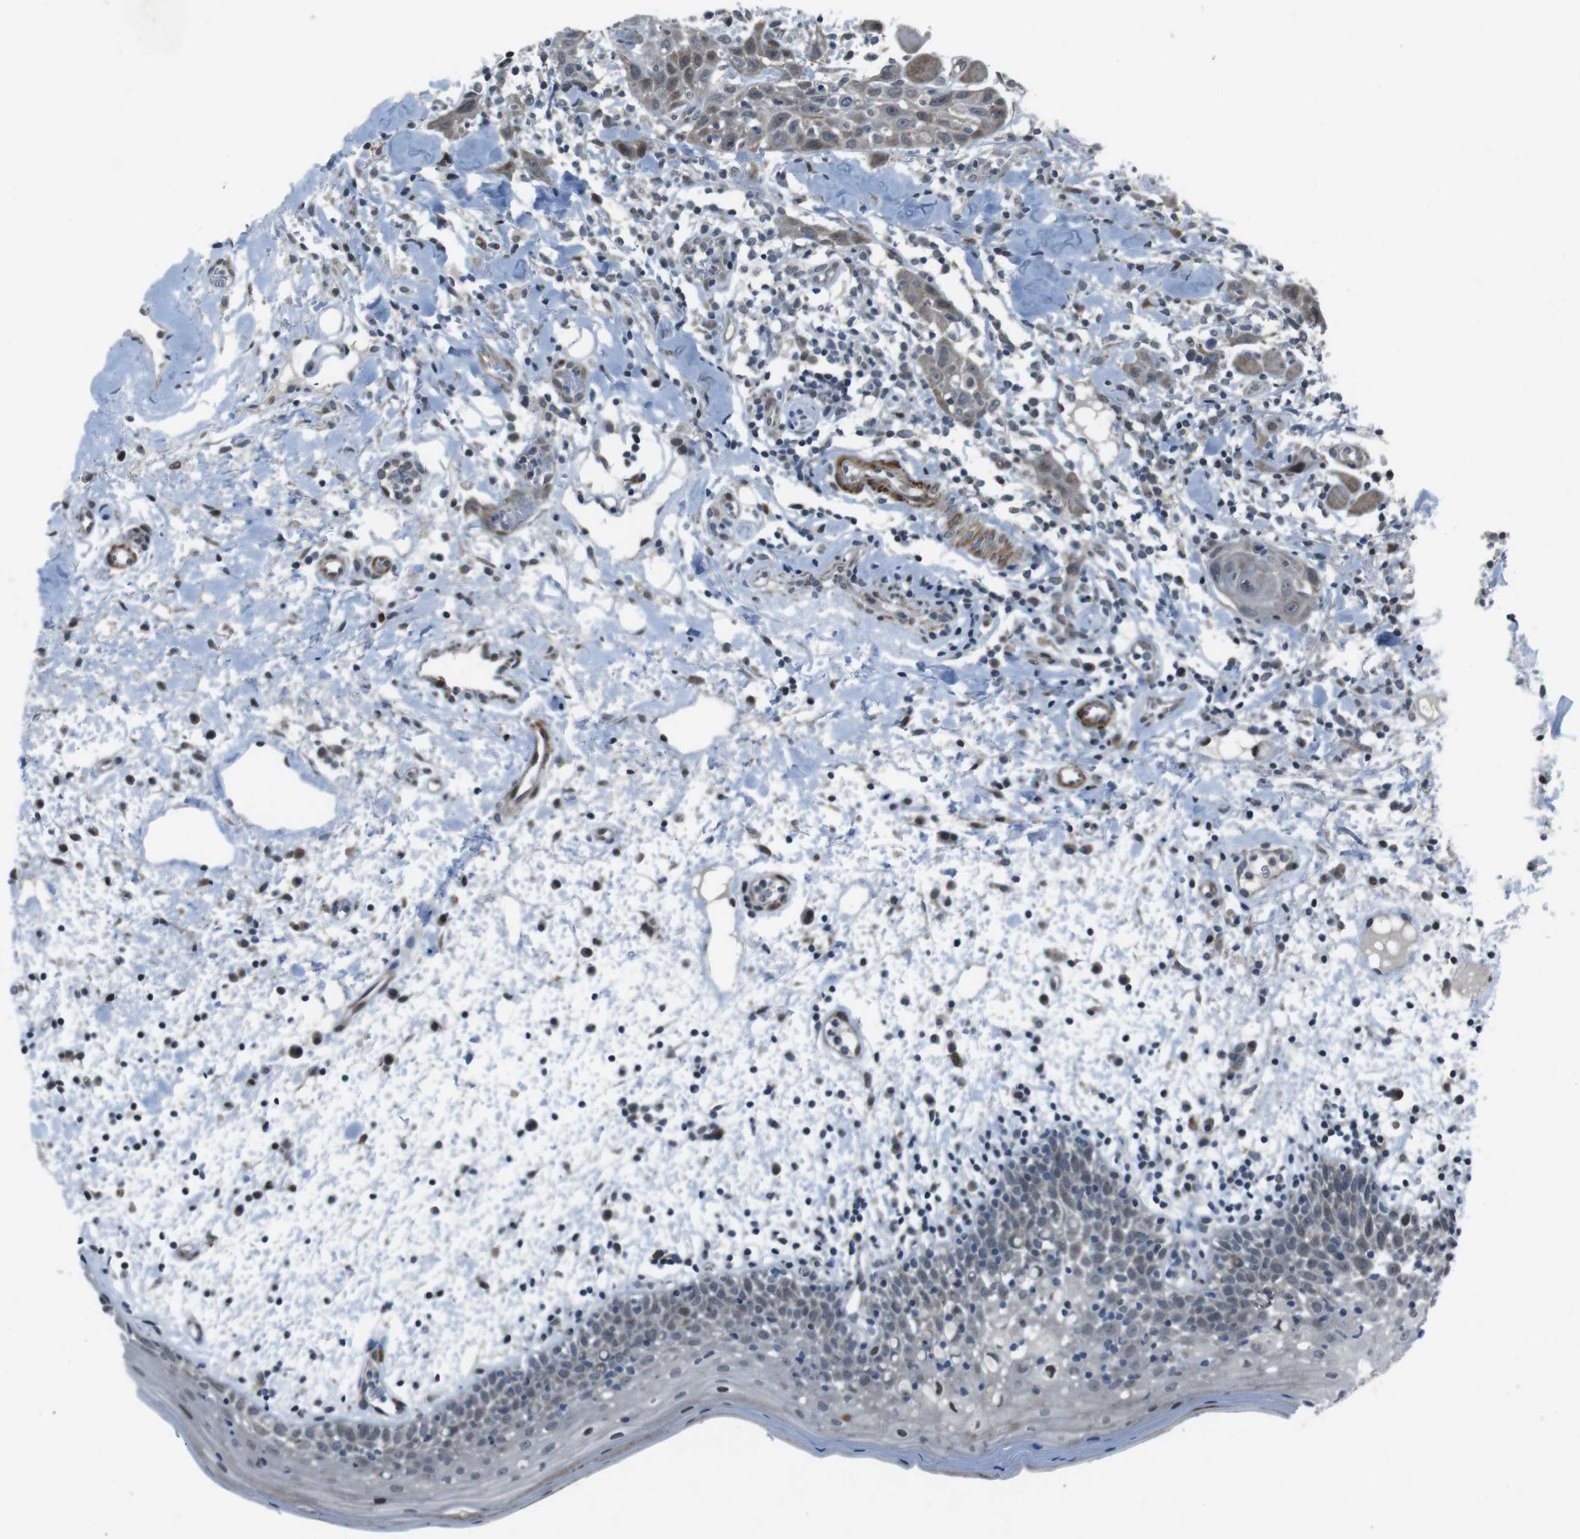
{"staining": {"intensity": "moderate", "quantity": "<25%", "location": "cytoplasmic/membranous,nuclear"}, "tissue": "oral mucosa", "cell_type": "Squamous epithelial cells", "image_type": "normal", "snomed": [{"axis": "morphology", "description": "Normal tissue, NOS"}, {"axis": "morphology", "description": "Squamous cell carcinoma, NOS"}, {"axis": "topography", "description": "Skeletal muscle"}, {"axis": "topography", "description": "Oral tissue"}], "caption": "Immunohistochemical staining of normal oral mucosa reveals <25% levels of moderate cytoplasmic/membranous,nuclear protein expression in about <25% of squamous epithelial cells.", "gene": "PBRM1", "patient": {"sex": "male", "age": 71}}